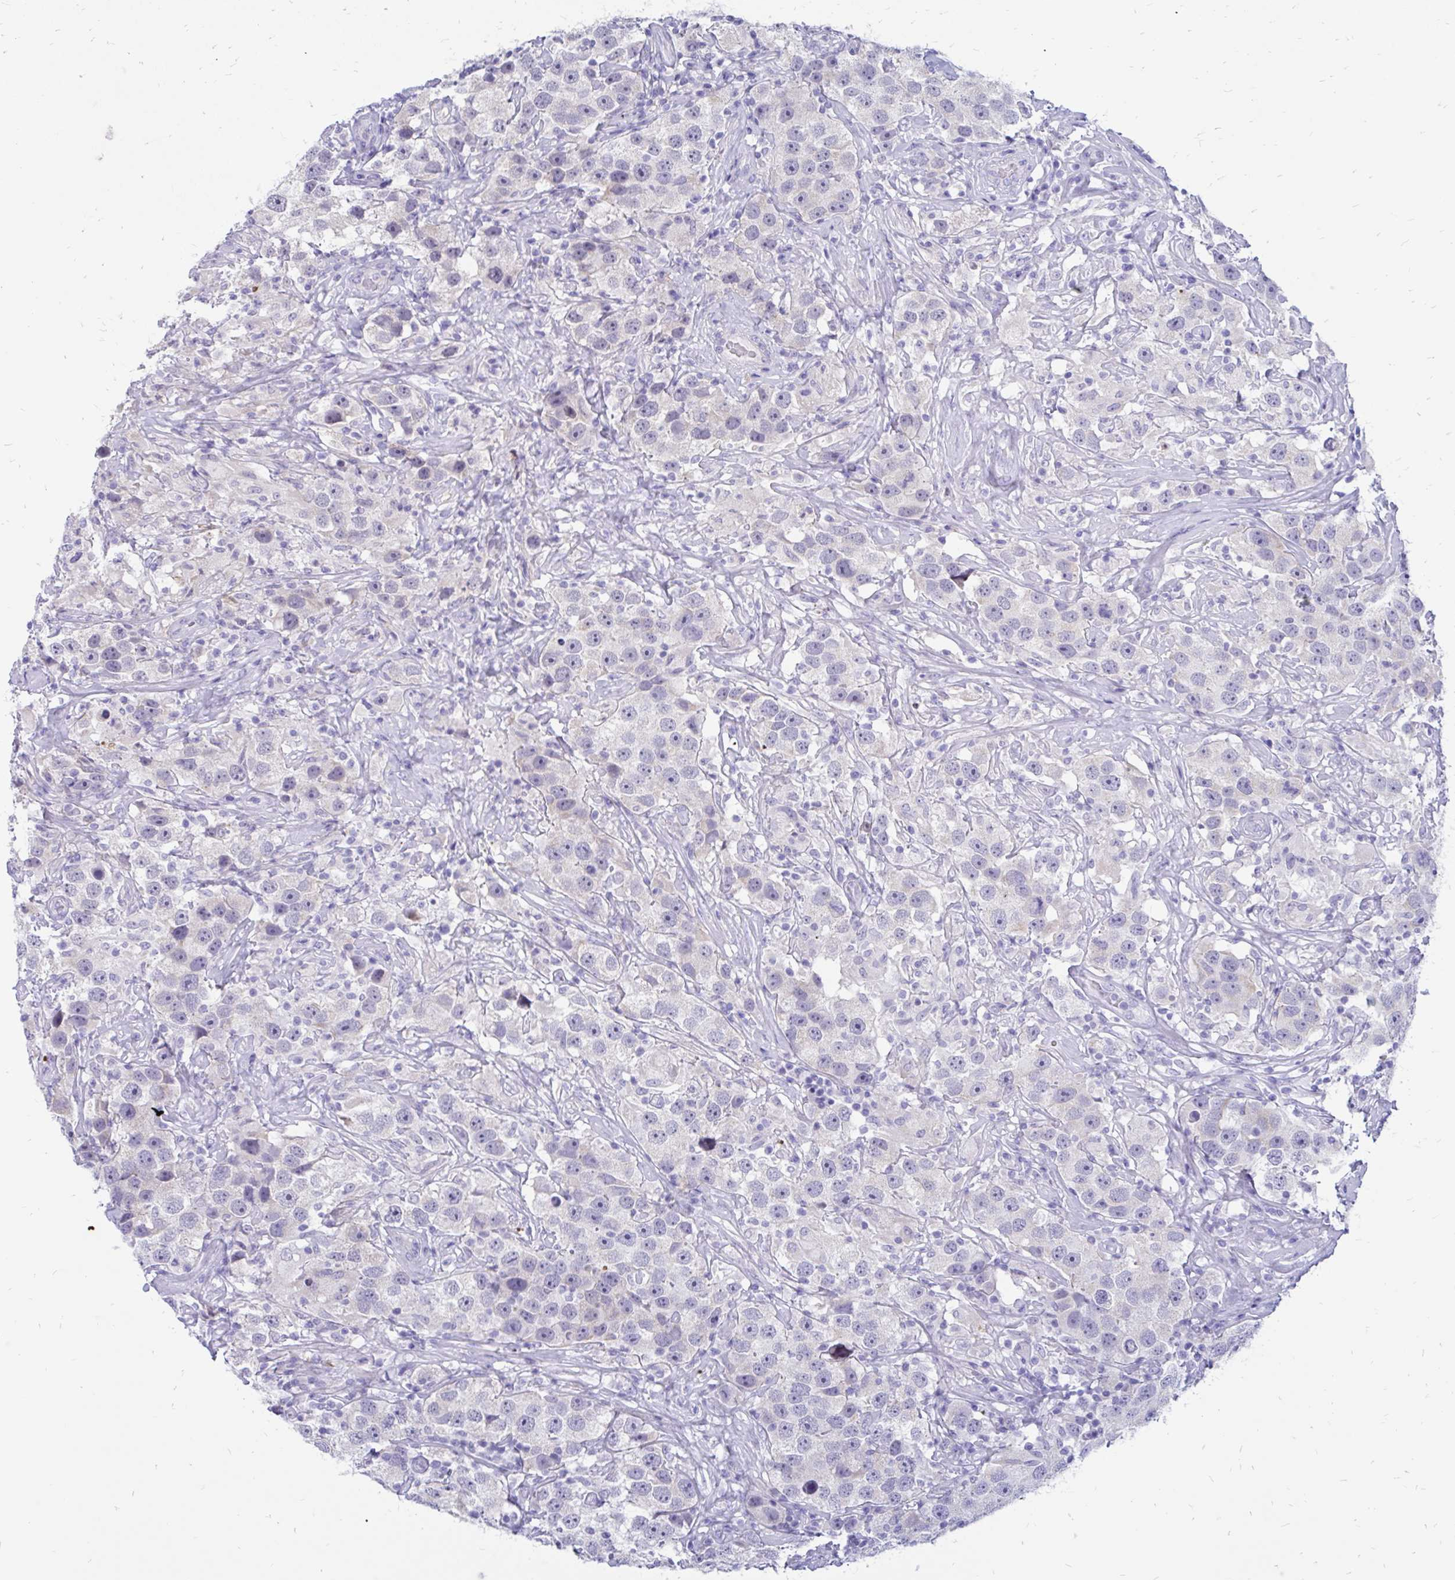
{"staining": {"intensity": "negative", "quantity": "none", "location": "none"}, "tissue": "testis cancer", "cell_type": "Tumor cells", "image_type": "cancer", "snomed": [{"axis": "morphology", "description": "Seminoma, NOS"}, {"axis": "topography", "description": "Testis"}], "caption": "Immunohistochemistry (IHC) histopathology image of neoplastic tissue: human testis cancer (seminoma) stained with DAB reveals no significant protein positivity in tumor cells.", "gene": "IGSF5", "patient": {"sex": "male", "age": 49}}